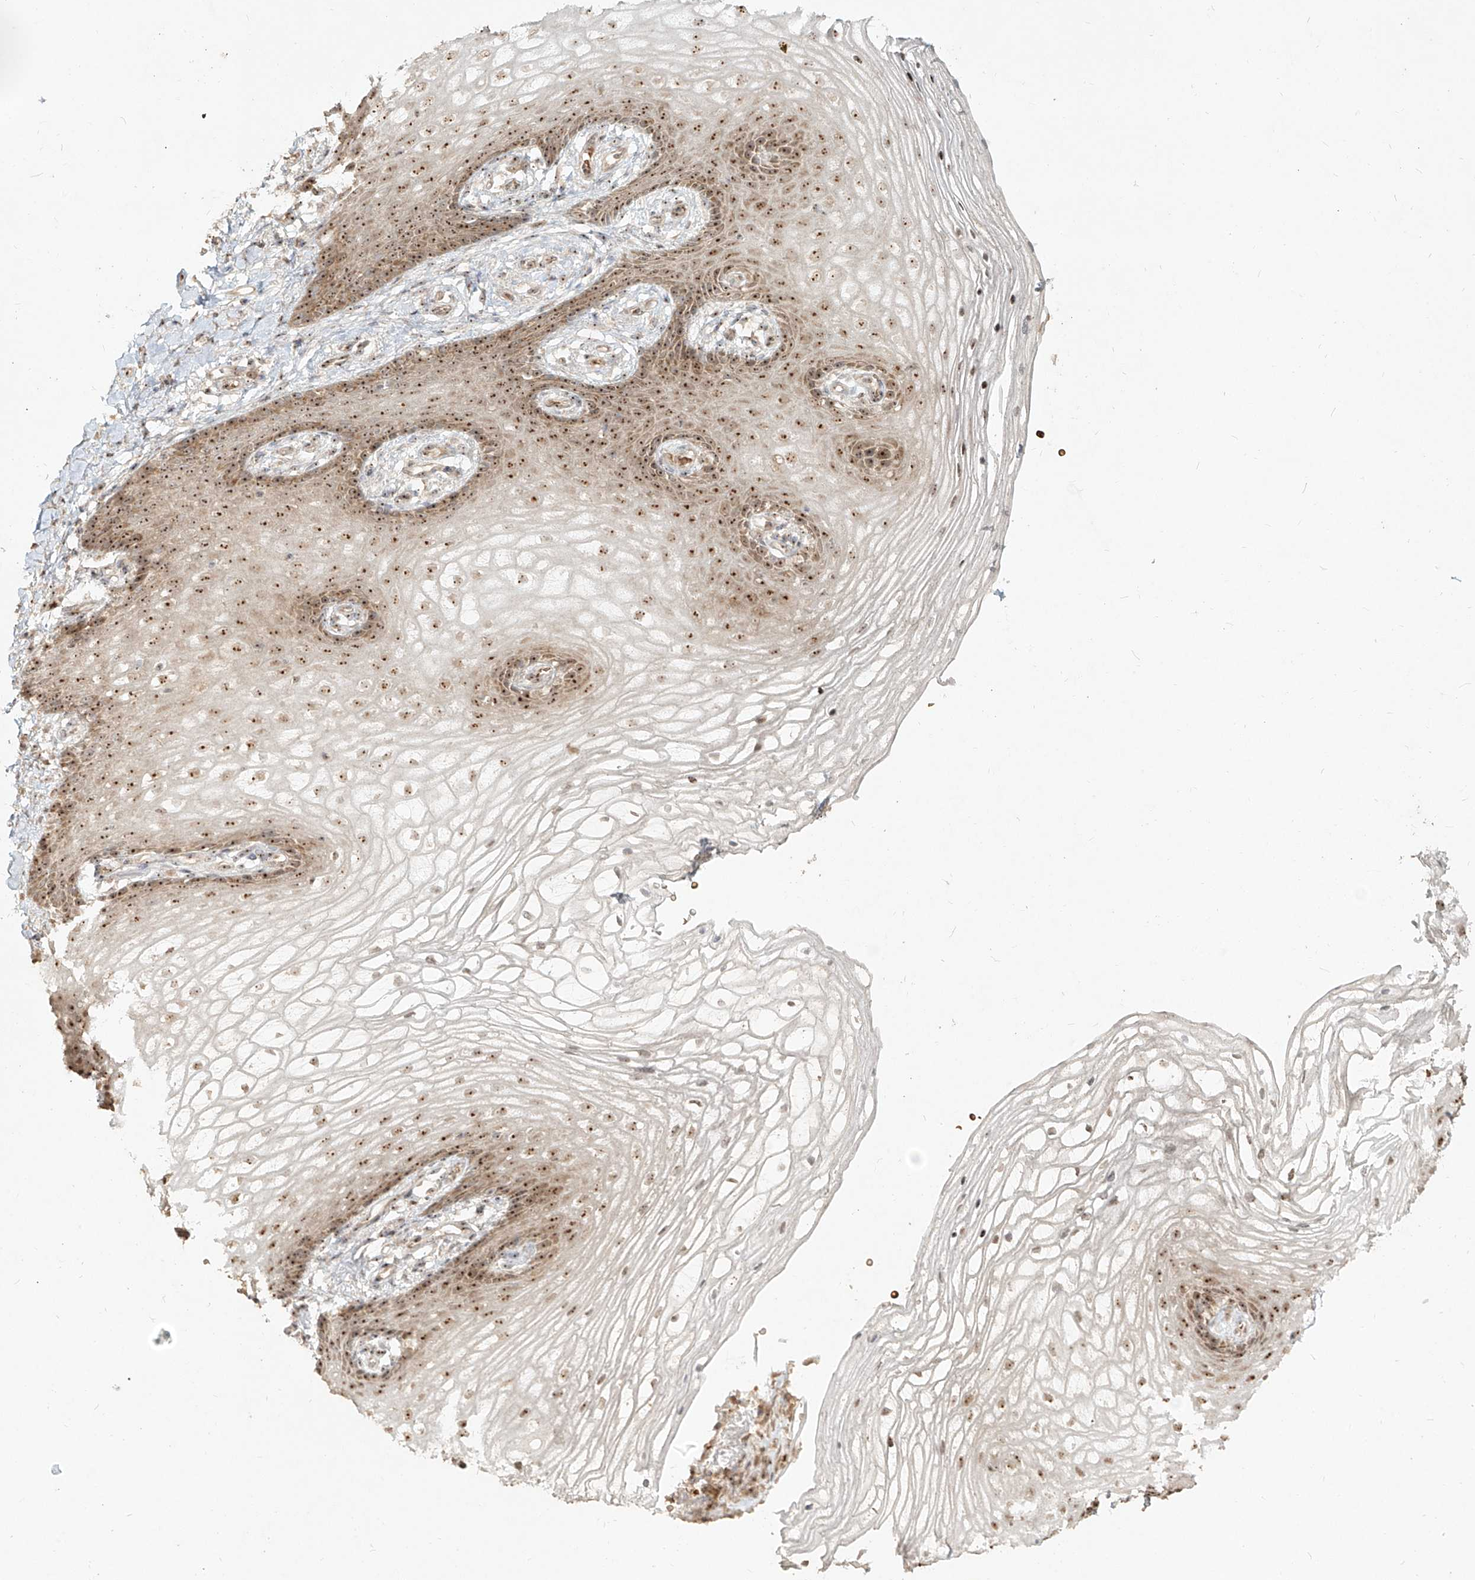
{"staining": {"intensity": "moderate", "quantity": ">75%", "location": "cytoplasmic/membranous,nuclear"}, "tissue": "vagina", "cell_type": "Squamous epithelial cells", "image_type": "normal", "snomed": [{"axis": "morphology", "description": "Normal tissue, NOS"}, {"axis": "topography", "description": "Vagina"}], "caption": "Protein expression by immunohistochemistry (IHC) demonstrates moderate cytoplasmic/membranous,nuclear staining in approximately >75% of squamous epithelial cells in benign vagina.", "gene": "BYSL", "patient": {"sex": "female", "age": 60}}